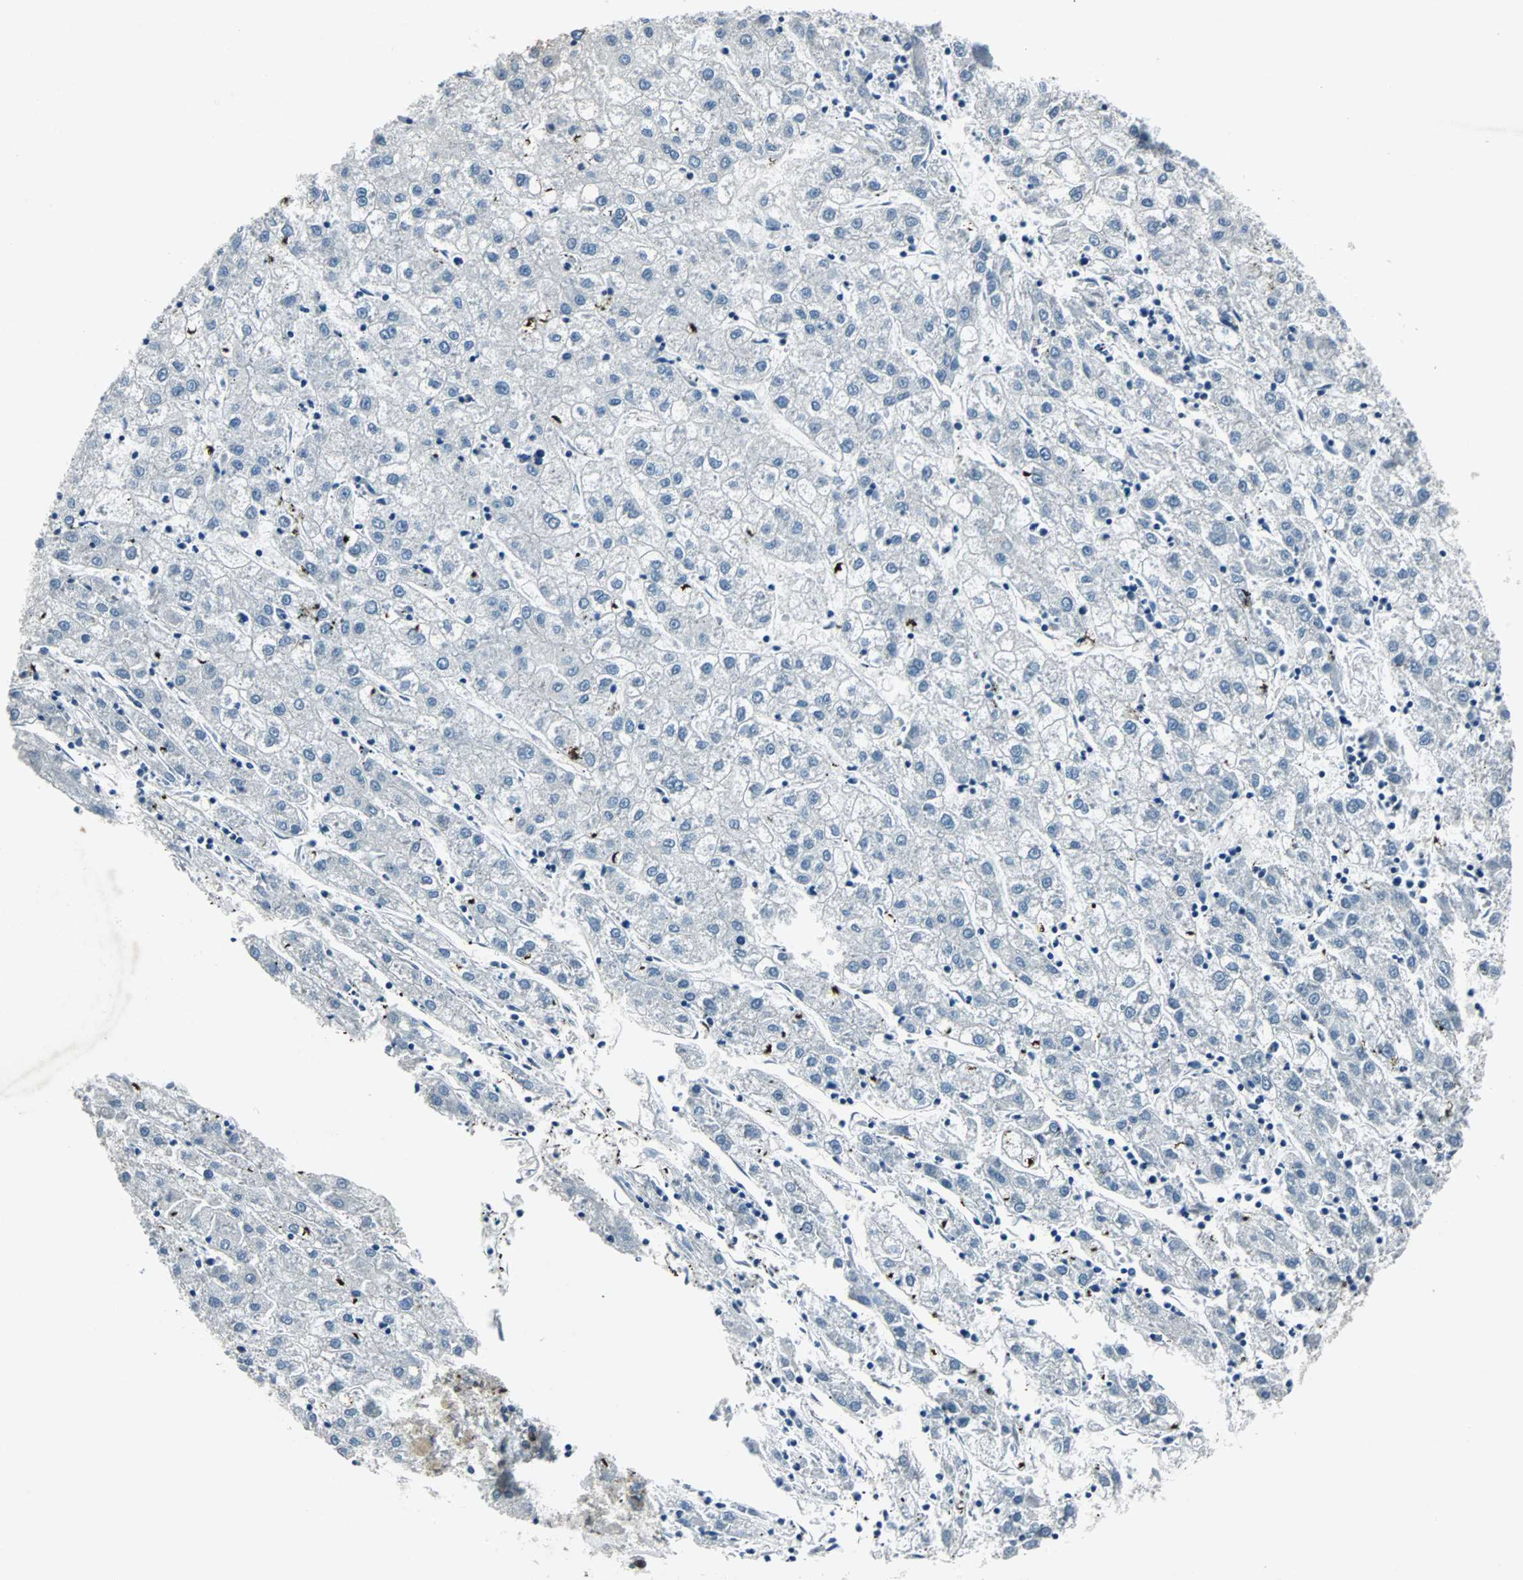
{"staining": {"intensity": "negative", "quantity": "none", "location": "none"}, "tissue": "liver cancer", "cell_type": "Tumor cells", "image_type": "cancer", "snomed": [{"axis": "morphology", "description": "Carcinoma, Hepatocellular, NOS"}, {"axis": "topography", "description": "Liver"}], "caption": "This is a micrograph of immunohistochemistry staining of hepatocellular carcinoma (liver), which shows no positivity in tumor cells. The staining is performed using DAB brown chromogen with nuclei counter-stained in using hematoxylin.", "gene": "AJUBA", "patient": {"sex": "male", "age": 72}}